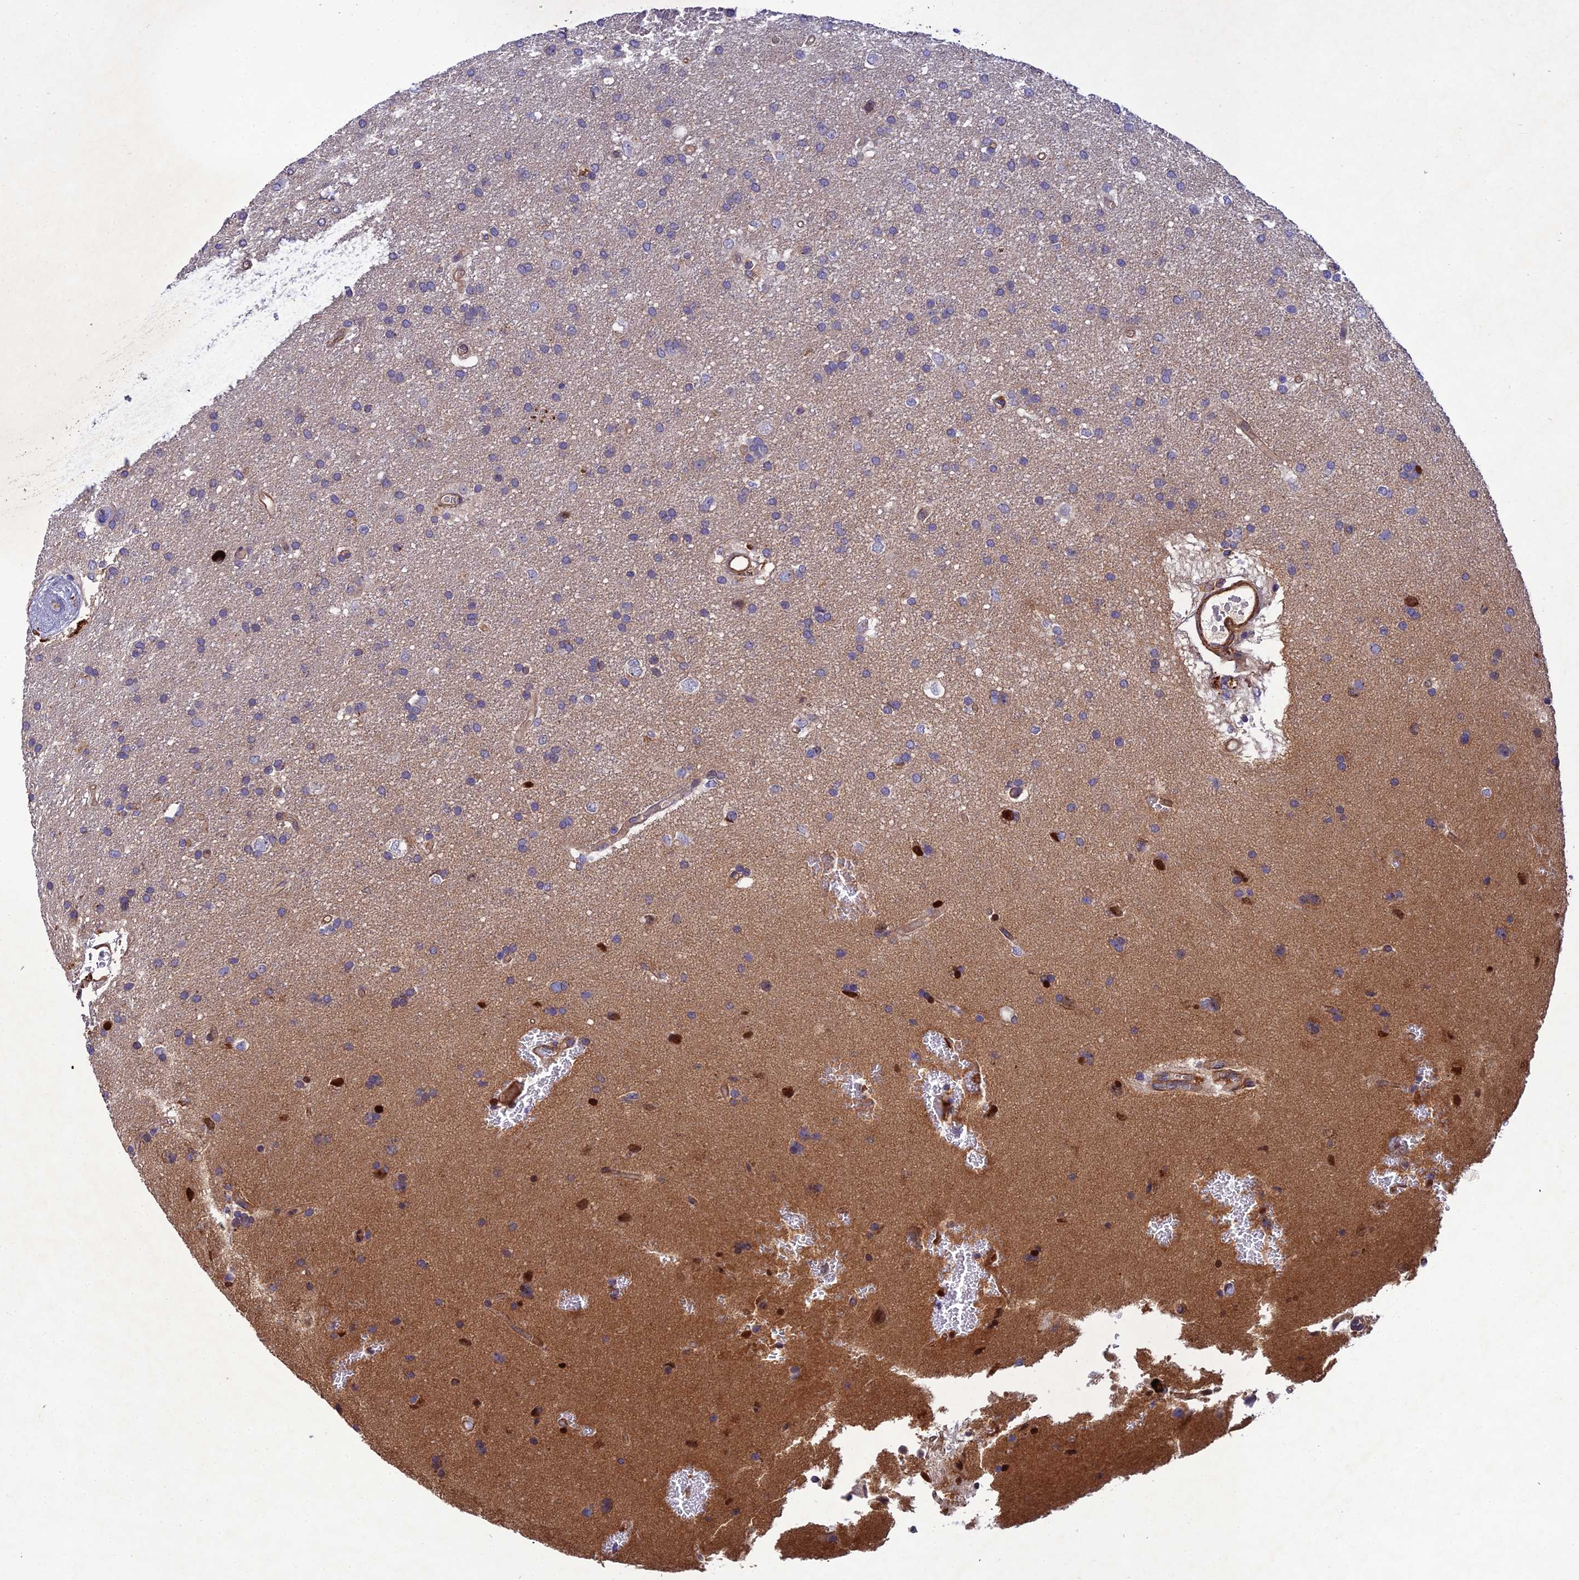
{"staining": {"intensity": "negative", "quantity": "none", "location": "none"}, "tissue": "glioma", "cell_type": "Tumor cells", "image_type": "cancer", "snomed": [{"axis": "morphology", "description": "Glioma, malignant, Low grade"}, {"axis": "topography", "description": "Brain"}], "caption": "Human glioma stained for a protein using immunohistochemistry displays no expression in tumor cells.", "gene": "RALGAPA2", "patient": {"sex": "male", "age": 66}}